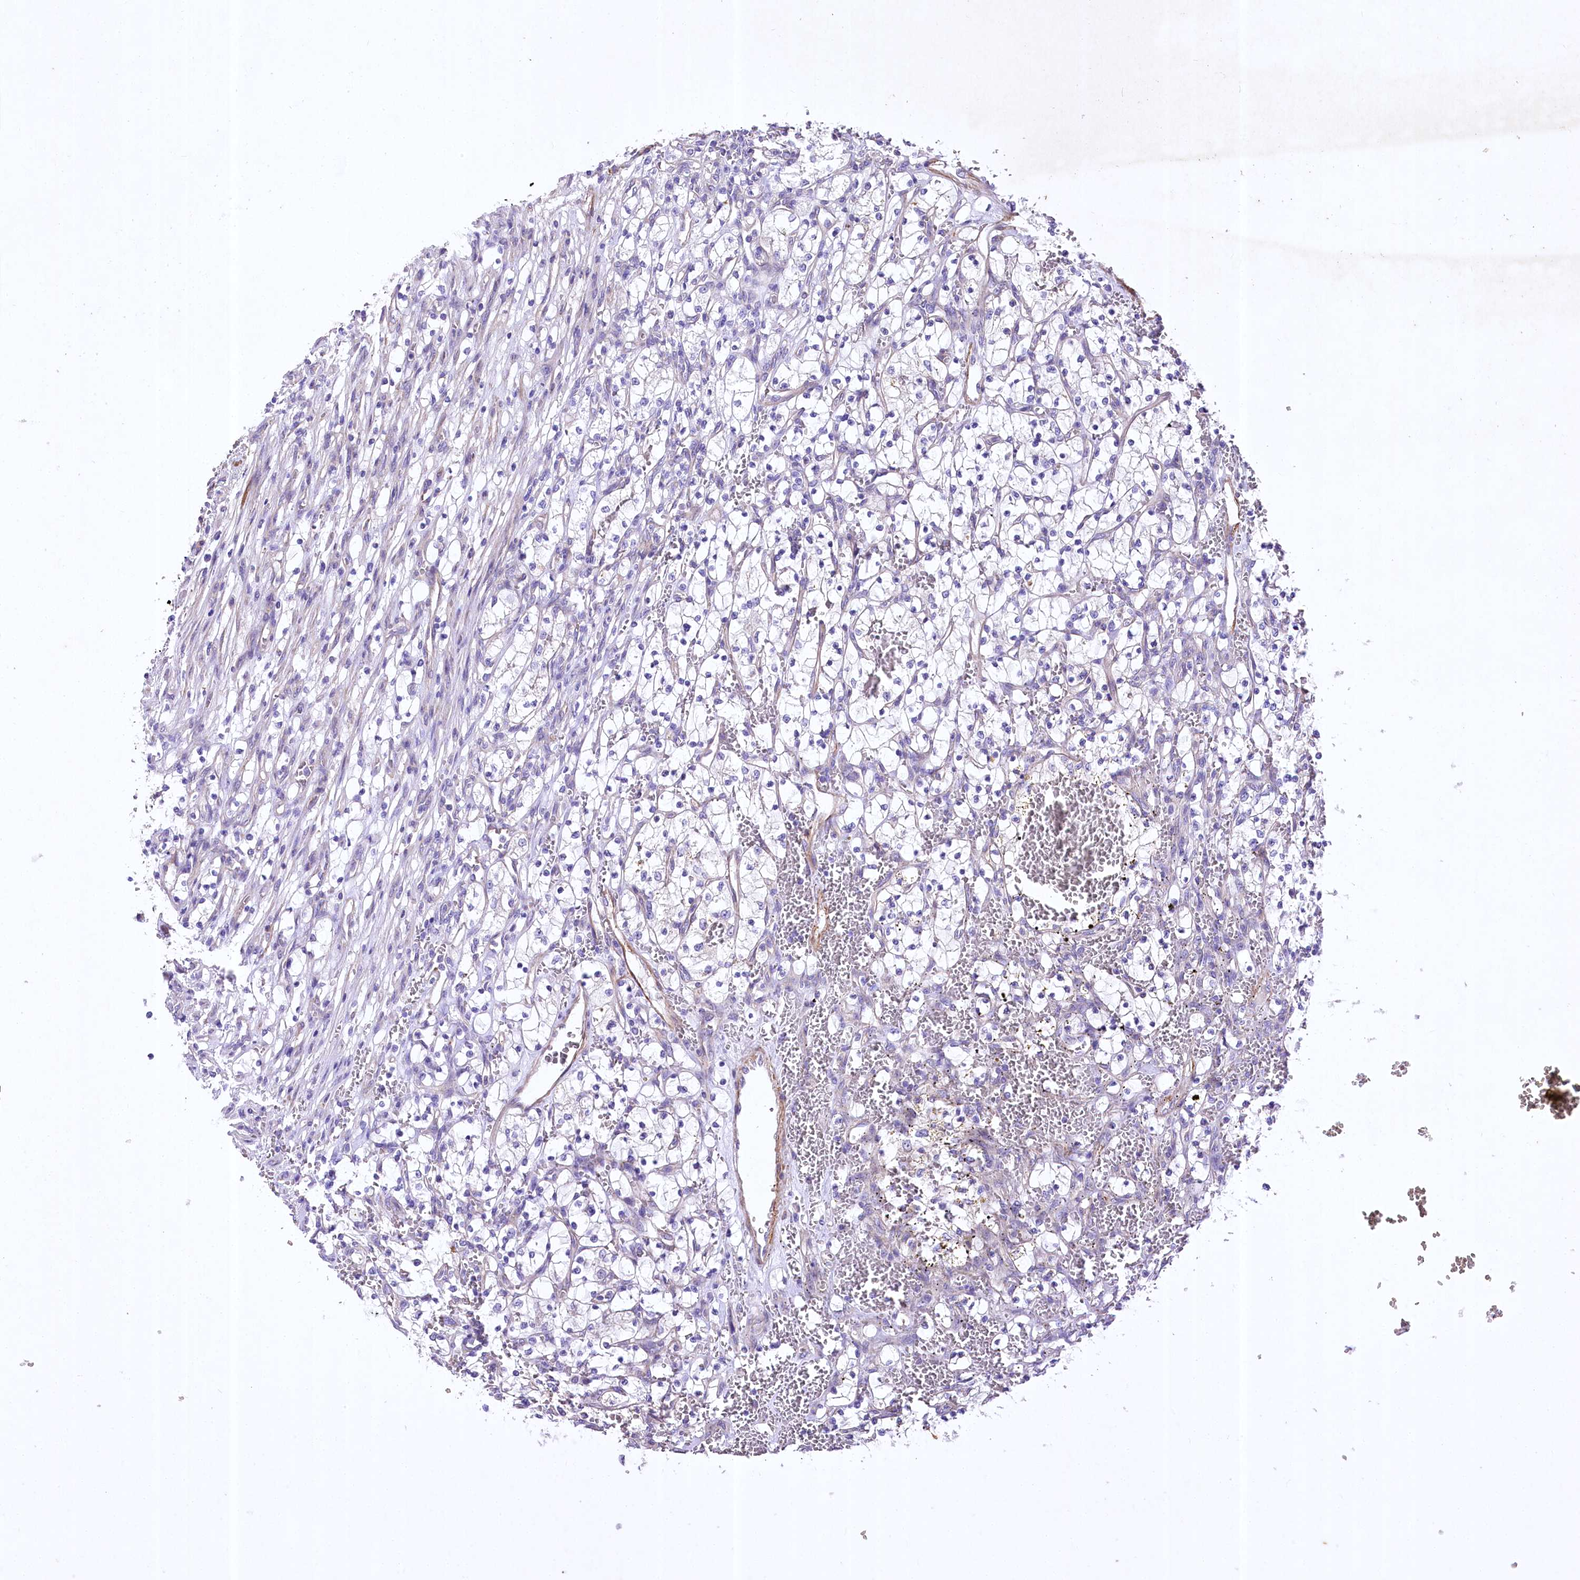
{"staining": {"intensity": "negative", "quantity": "none", "location": "none"}, "tissue": "renal cancer", "cell_type": "Tumor cells", "image_type": "cancer", "snomed": [{"axis": "morphology", "description": "Adenocarcinoma, NOS"}, {"axis": "topography", "description": "Kidney"}], "caption": "Histopathology image shows no significant protein positivity in tumor cells of renal cancer (adenocarcinoma). Nuclei are stained in blue.", "gene": "RDH16", "patient": {"sex": "female", "age": 69}}